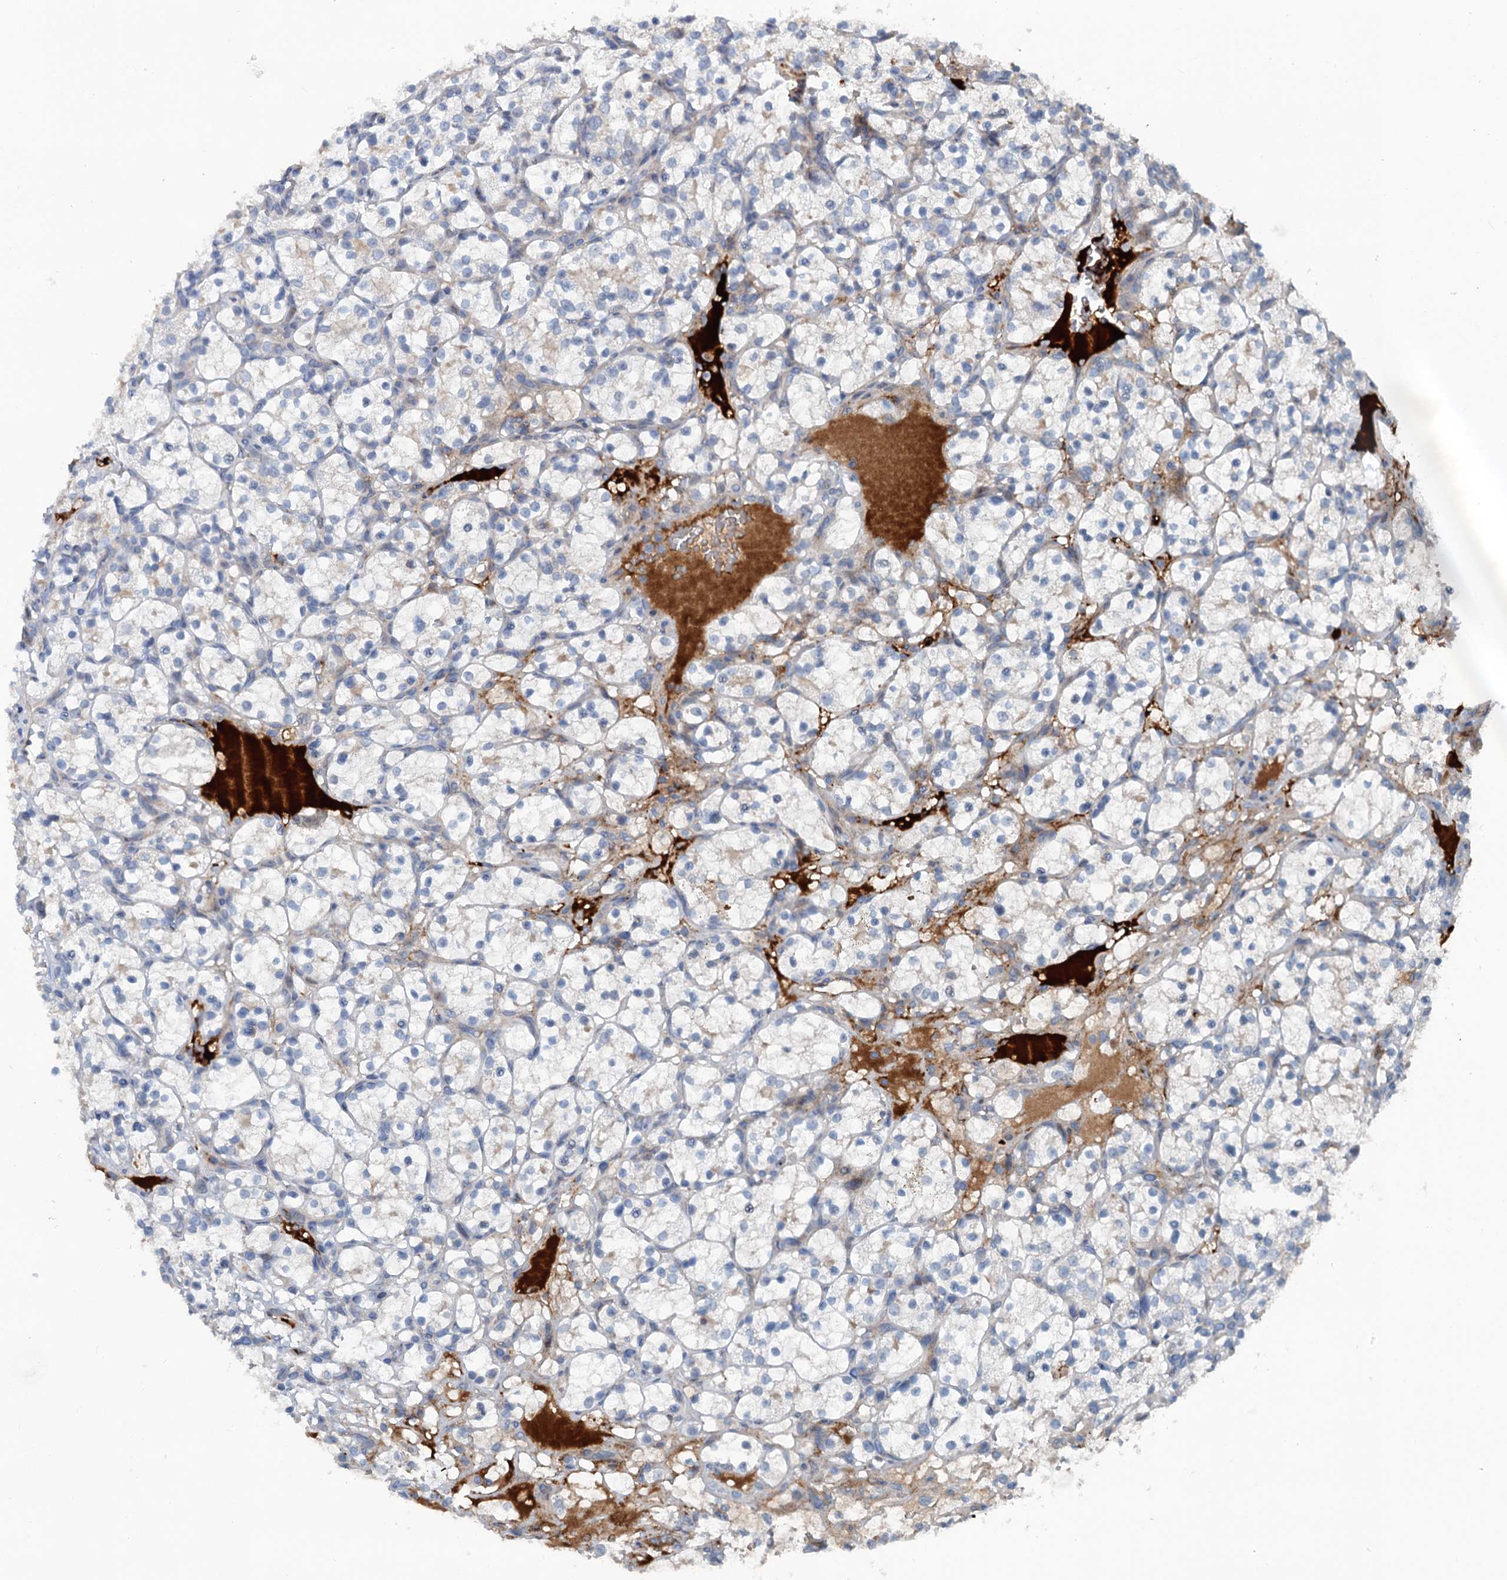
{"staining": {"intensity": "negative", "quantity": "none", "location": "none"}, "tissue": "renal cancer", "cell_type": "Tumor cells", "image_type": "cancer", "snomed": [{"axis": "morphology", "description": "Adenocarcinoma, NOS"}, {"axis": "topography", "description": "Kidney"}], "caption": "Immunohistochemistry (IHC) photomicrograph of neoplastic tissue: human adenocarcinoma (renal) stained with DAB (3,3'-diaminobenzidine) reveals no significant protein positivity in tumor cells. (DAB immunohistochemistry (IHC) visualized using brightfield microscopy, high magnification).", "gene": "TEDC1", "patient": {"sex": "female", "age": 69}}